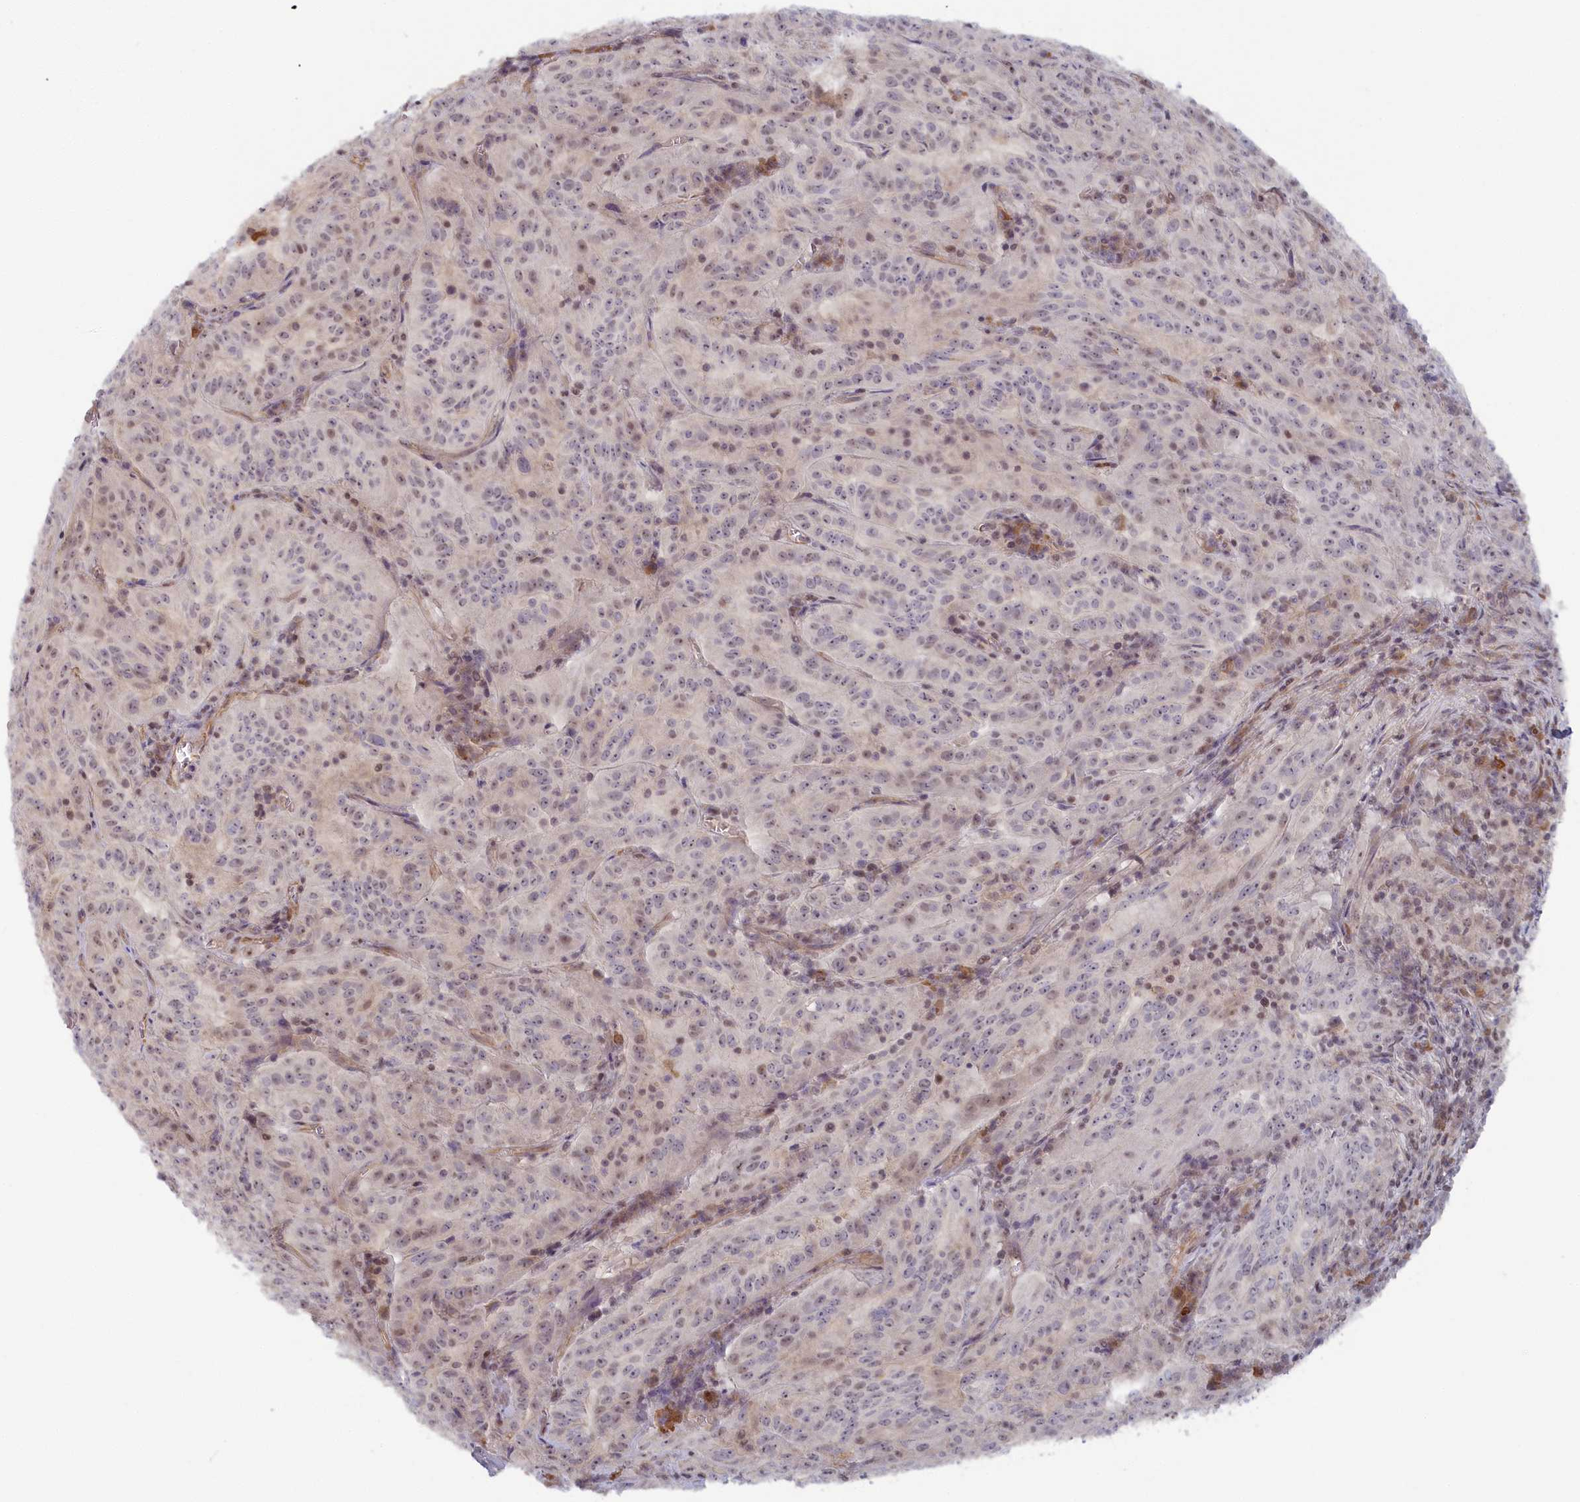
{"staining": {"intensity": "weak", "quantity": ">75%", "location": "nuclear"}, "tissue": "pancreatic cancer", "cell_type": "Tumor cells", "image_type": "cancer", "snomed": [{"axis": "morphology", "description": "Adenocarcinoma, NOS"}, {"axis": "topography", "description": "Pancreas"}], "caption": "Immunohistochemical staining of adenocarcinoma (pancreatic) exhibits low levels of weak nuclear protein expression in approximately >75% of tumor cells. The staining was performed using DAB, with brown indicating positive protein expression. Nuclei are stained blue with hematoxylin.", "gene": "INTS4", "patient": {"sex": "male", "age": 63}}